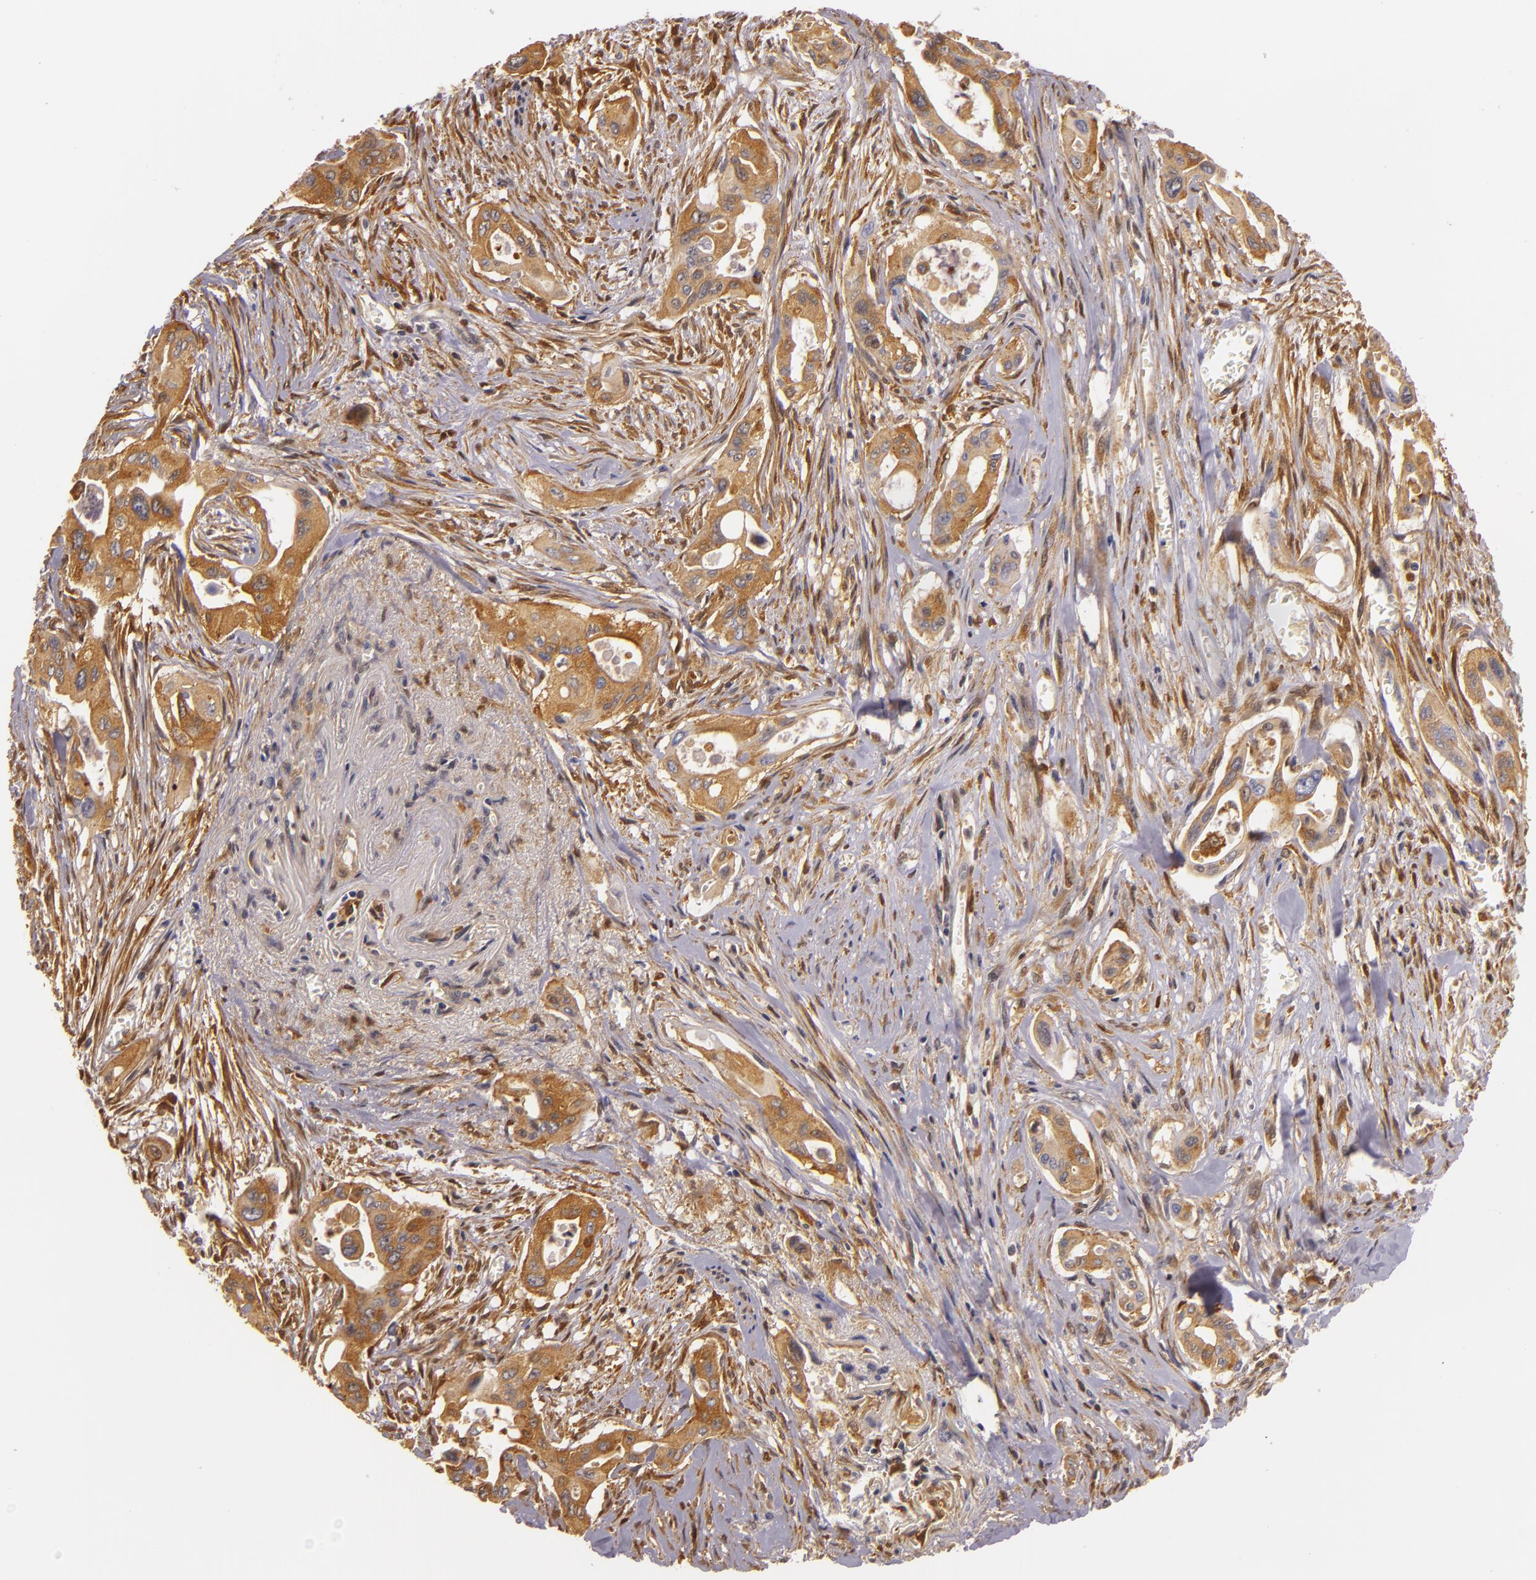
{"staining": {"intensity": "strong", "quantity": ">75%", "location": "cytoplasmic/membranous"}, "tissue": "pancreatic cancer", "cell_type": "Tumor cells", "image_type": "cancer", "snomed": [{"axis": "morphology", "description": "Adenocarcinoma, NOS"}, {"axis": "topography", "description": "Pancreas"}], "caption": "IHC (DAB (3,3'-diaminobenzidine)) staining of human pancreatic cancer (adenocarcinoma) reveals strong cytoplasmic/membranous protein positivity in approximately >75% of tumor cells. (IHC, brightfield microscopy, high magnification).", "gene": "TOM1", "patient": {"sex": "male", "age": 77}}